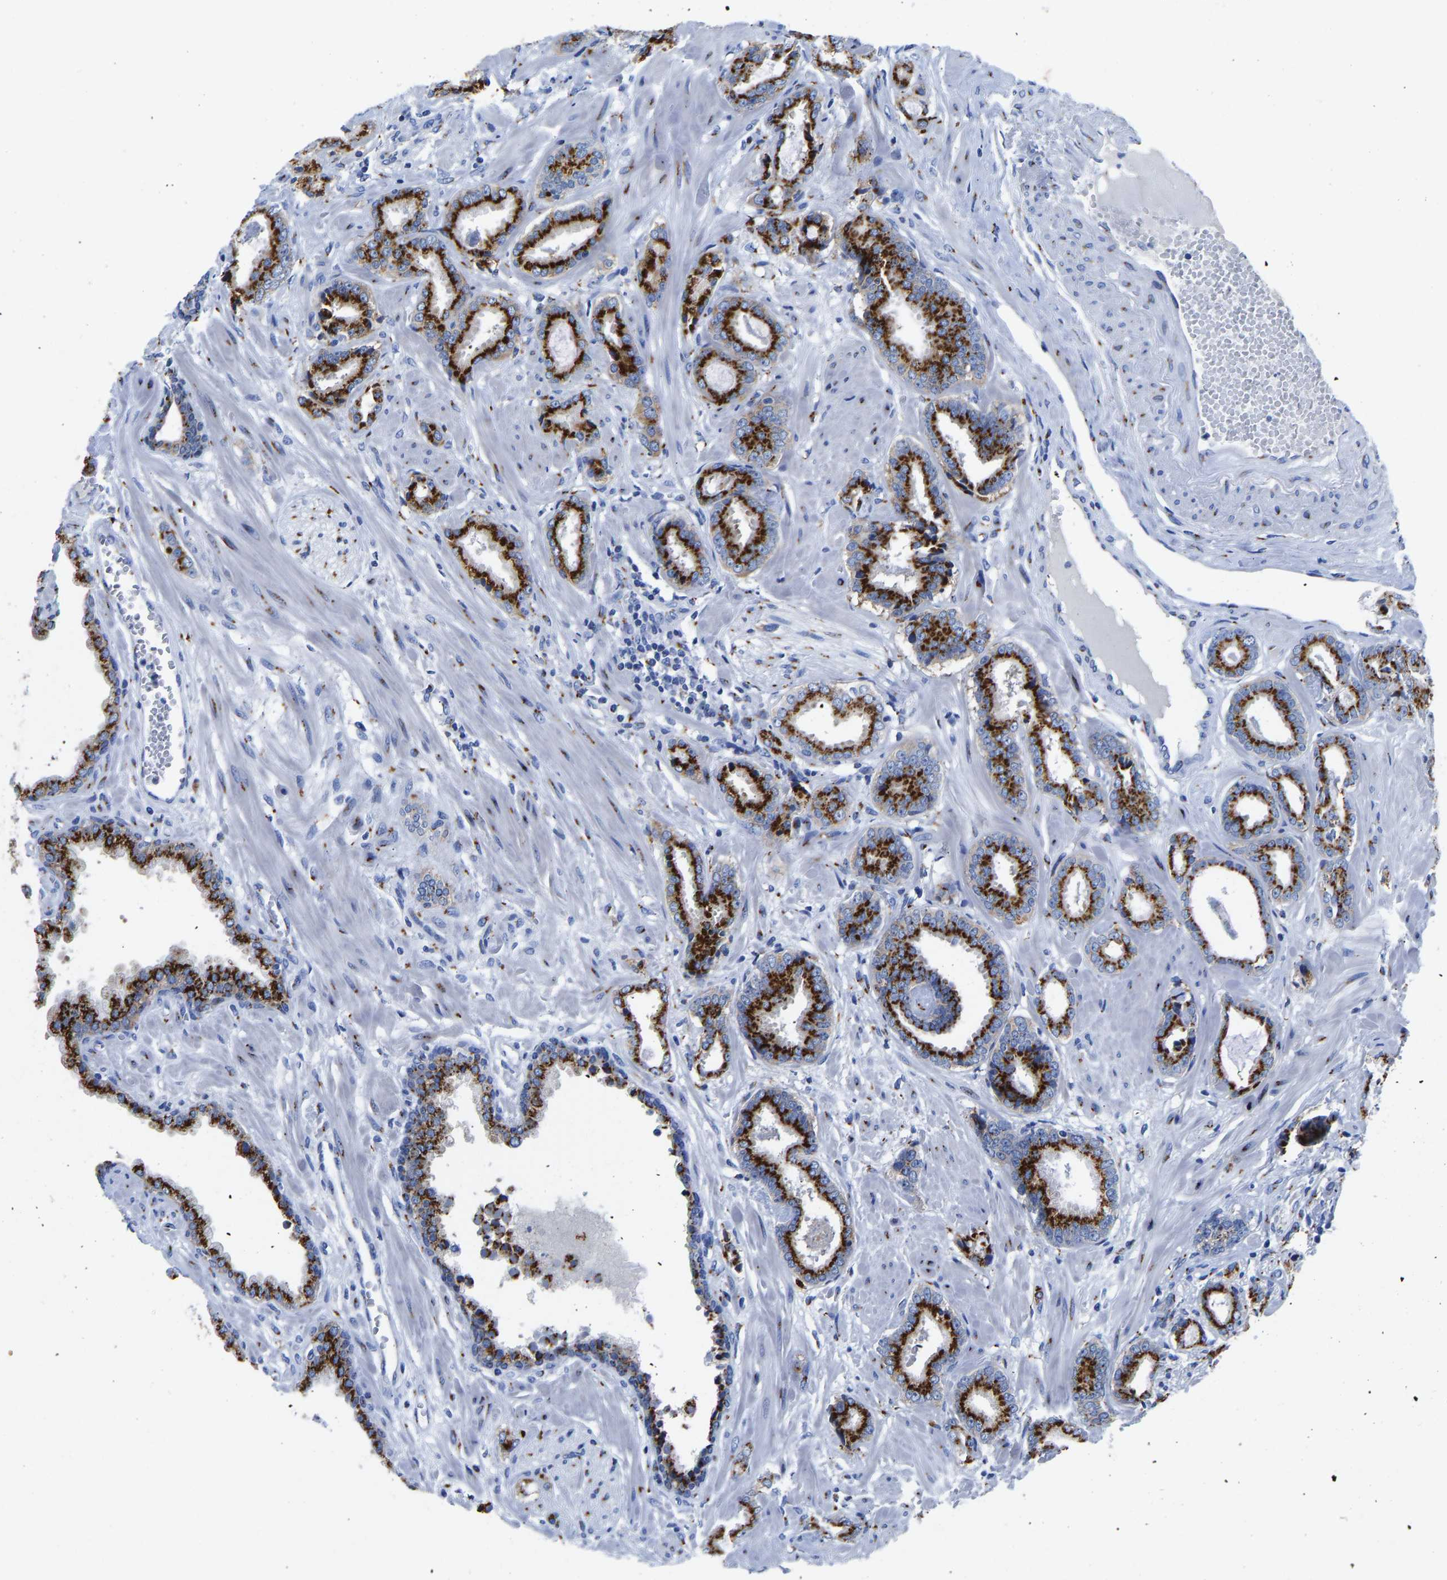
{"staining": {"intensity": "strong", "quantity": ">75%", "location": "cytoplasmic/membranous"}, "tissue": "prostate cancer", "cell_type": "Tumor cells", "image_type": "cancer", "snomed": [{"axis": "morphology", "description": "Adenocarcinoma, Low grade"}, {"axis": "topography", "description": "Prostate"}], "caption": "Protein expression analysis of prostate cancer (adenocarcinoma (low-grade)) exhibits strong cytoplasmic/membranous staining in about >75% of tumor cells. (IHC, brightfield microscopy, high magnification).", "gene": "TMEM87A", "patient": {"sex": "male", "age": 53}}